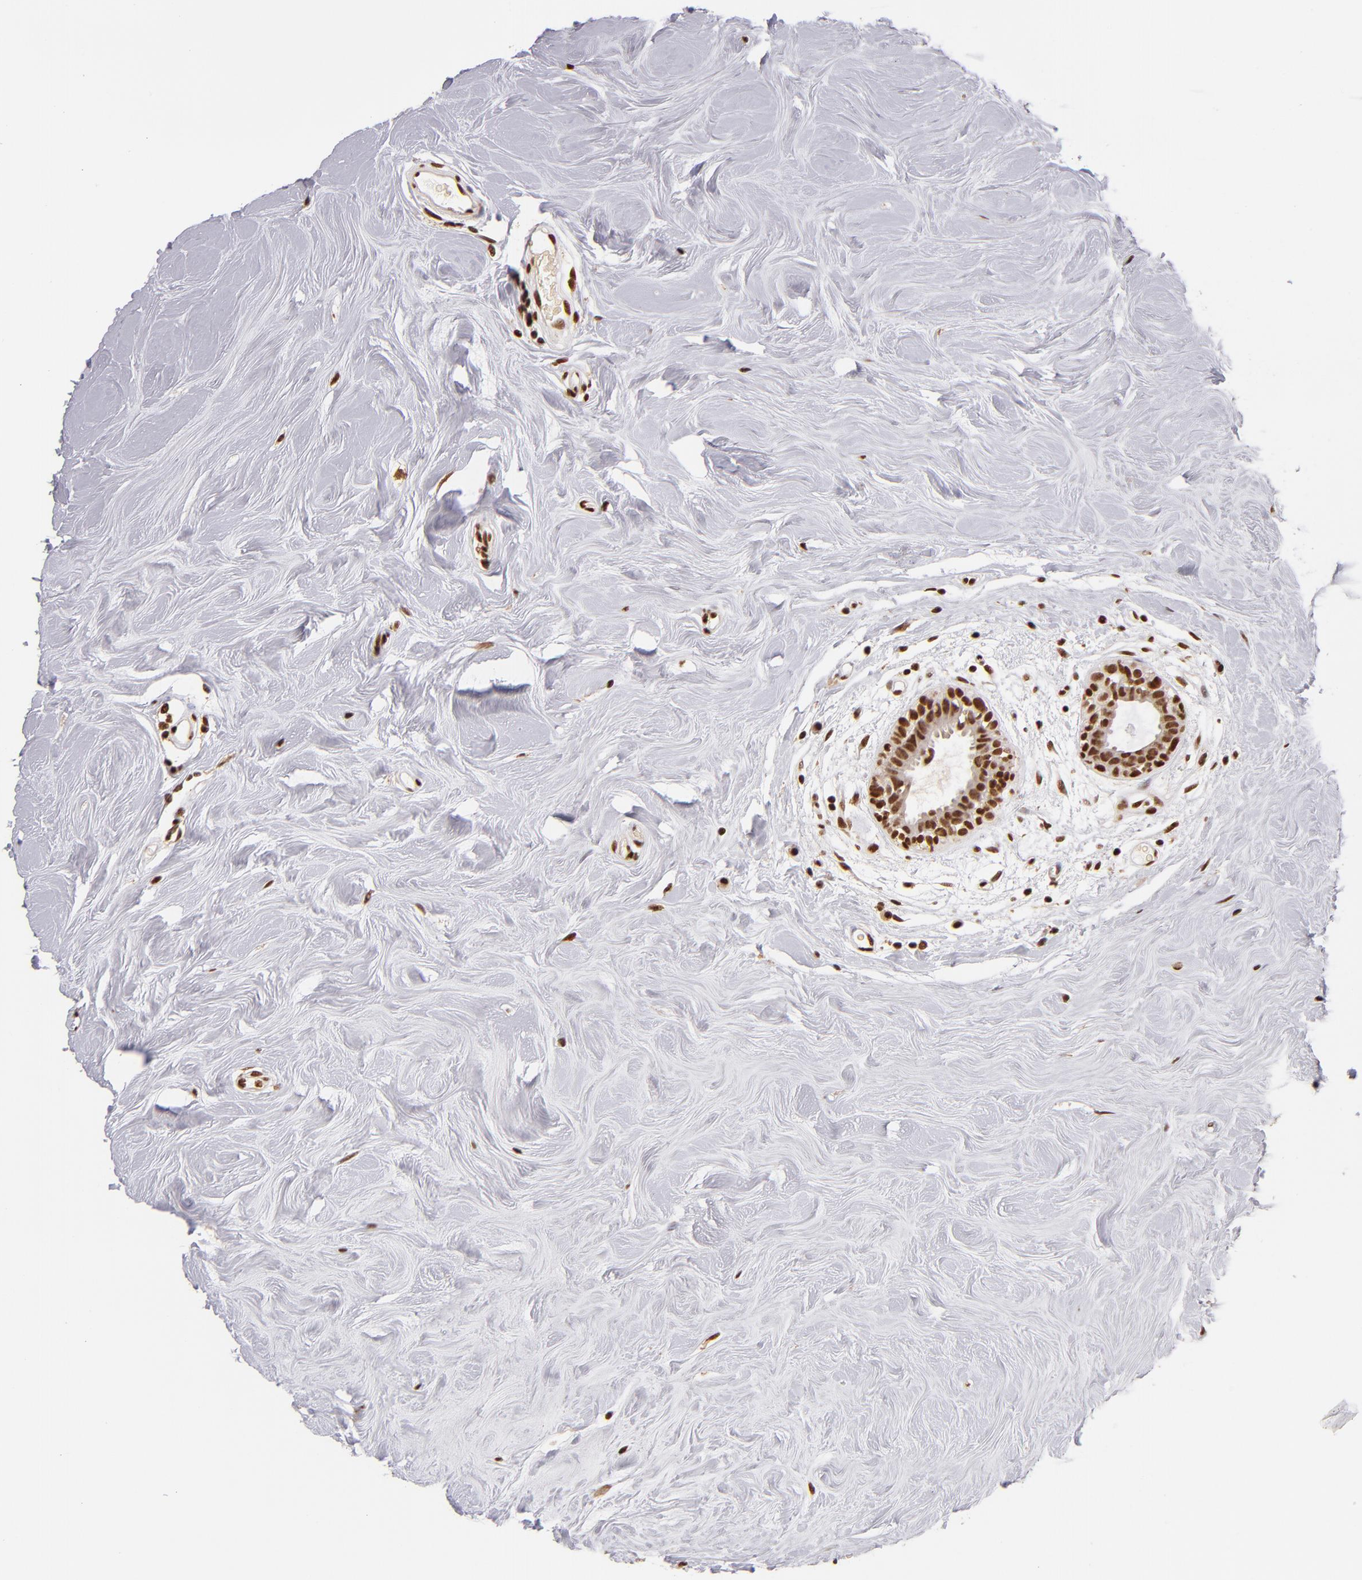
{"staining": {"intensity": "moderate", "quantity": ">75%", "location": "cytoplasmic/membranous,nuclear"}, "tissue": "breast cancer", "cell_type": "Tumor cells", "image_type": "cancer", "snomed": [{"axis": "morphology", "description": "Duct carcinoma"}, {"axis": "topography", "description": "Breast"}], "caption": "Breast cancer (intraductal carcinoma) stained with a brown dye displays moderate cytoplasmic/membranous and nuclear positive positivity in approximately >75% of tumor cells.", "gene": "SP1", "patient": {"sex": "female", "age": 40}}